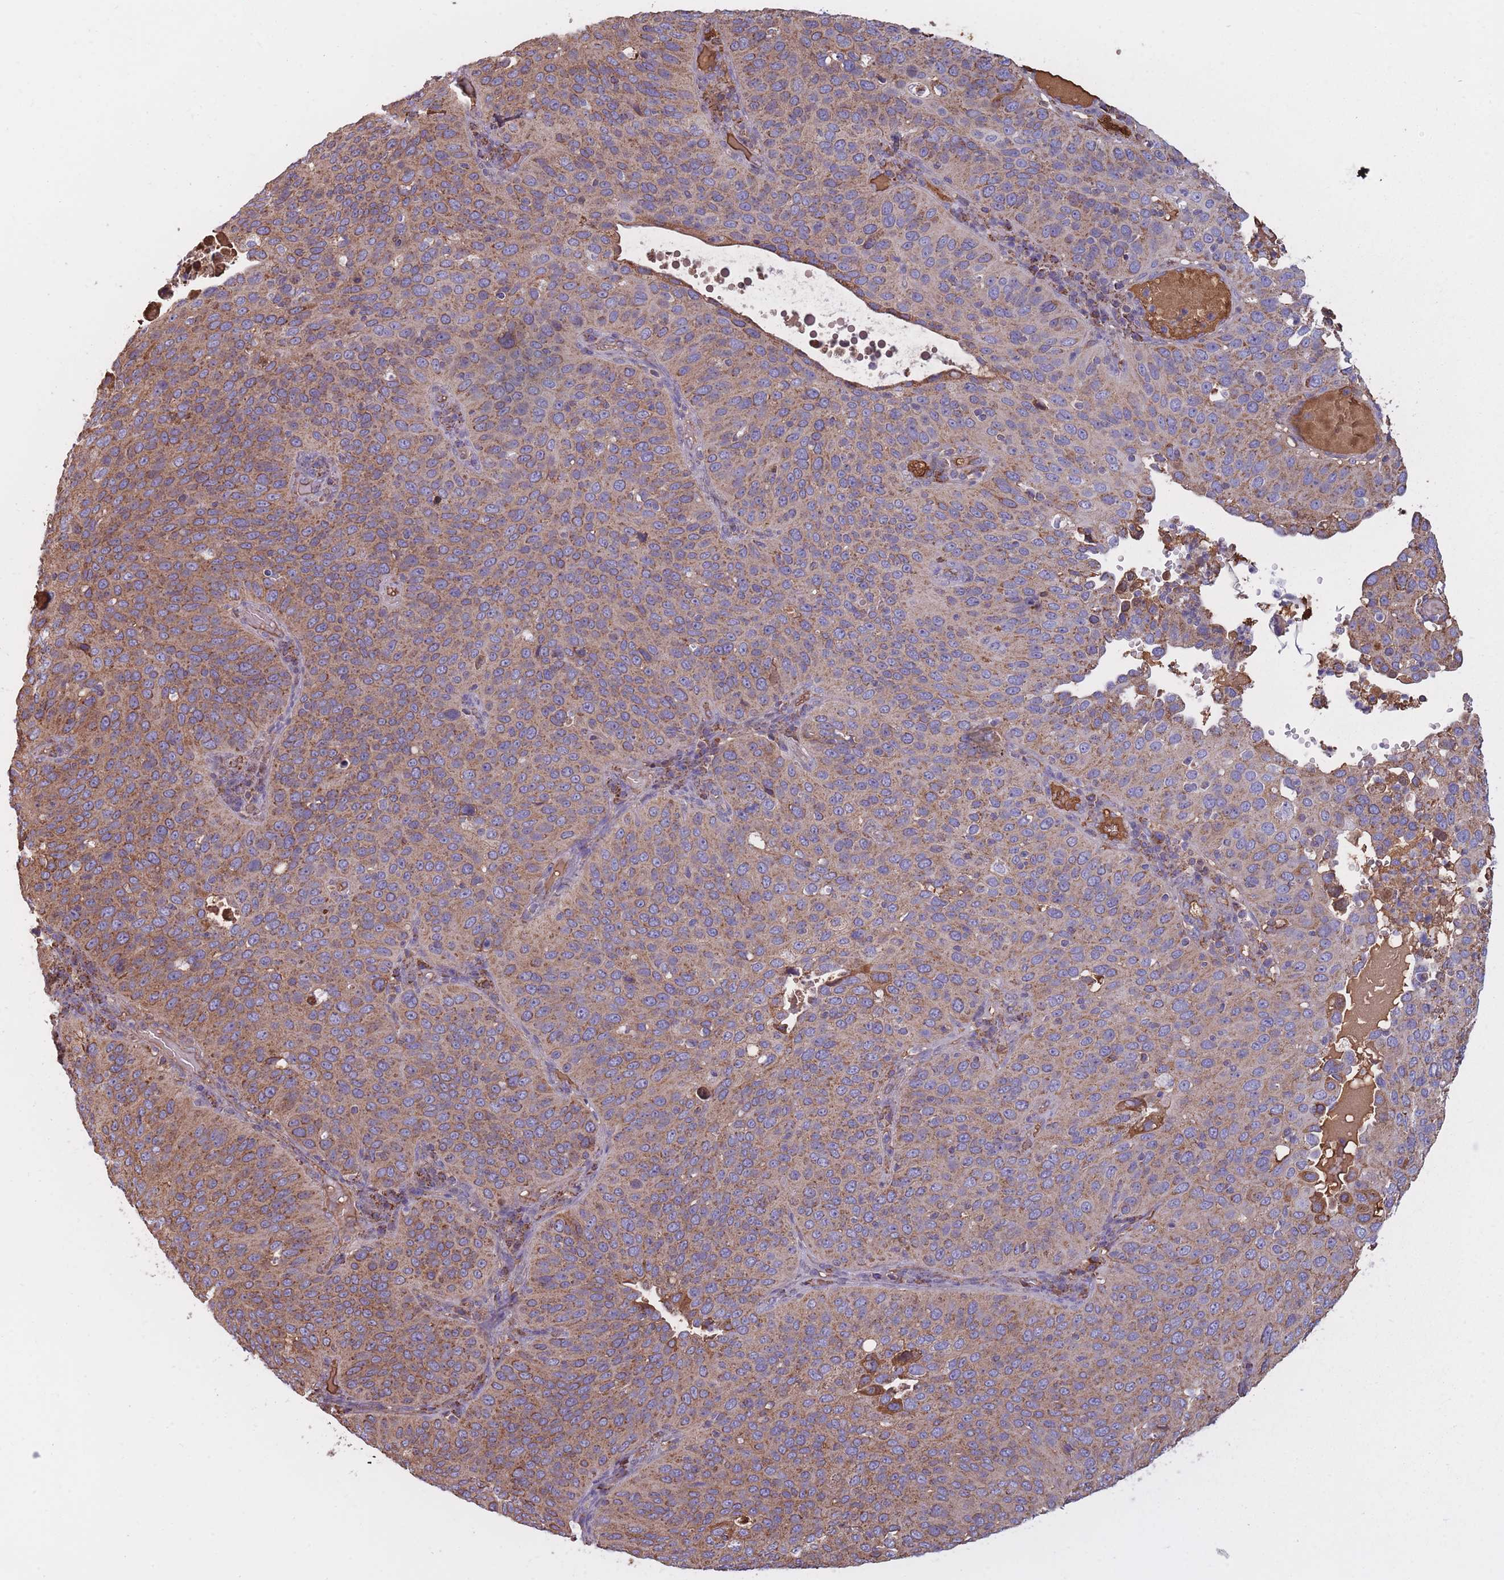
{"staining": {"intensity": "moderate", "quantity": "25%-75%", "location": "cytoplasmic/membranous"}, "tissue": "cervical cancer", "cell_type": "Tumor cells", "image_type": "cancer", "snomed": [{"axis": "morphology", "description": "Squamous cell carcinoma, NOS"}, {"axis": "topography", "description": "Cervix"}], "caption": "Tumor cells demonstrate medium levels of moderate cytoplasmic/membranous expression in approximately 25%-75% of cells in cervical squamous cell carcinoma. The protein is shown in brown color, while the nuclei are stained blue.", "gene": "KAT2A", "patient": {"sex": "female", "age": 36}}